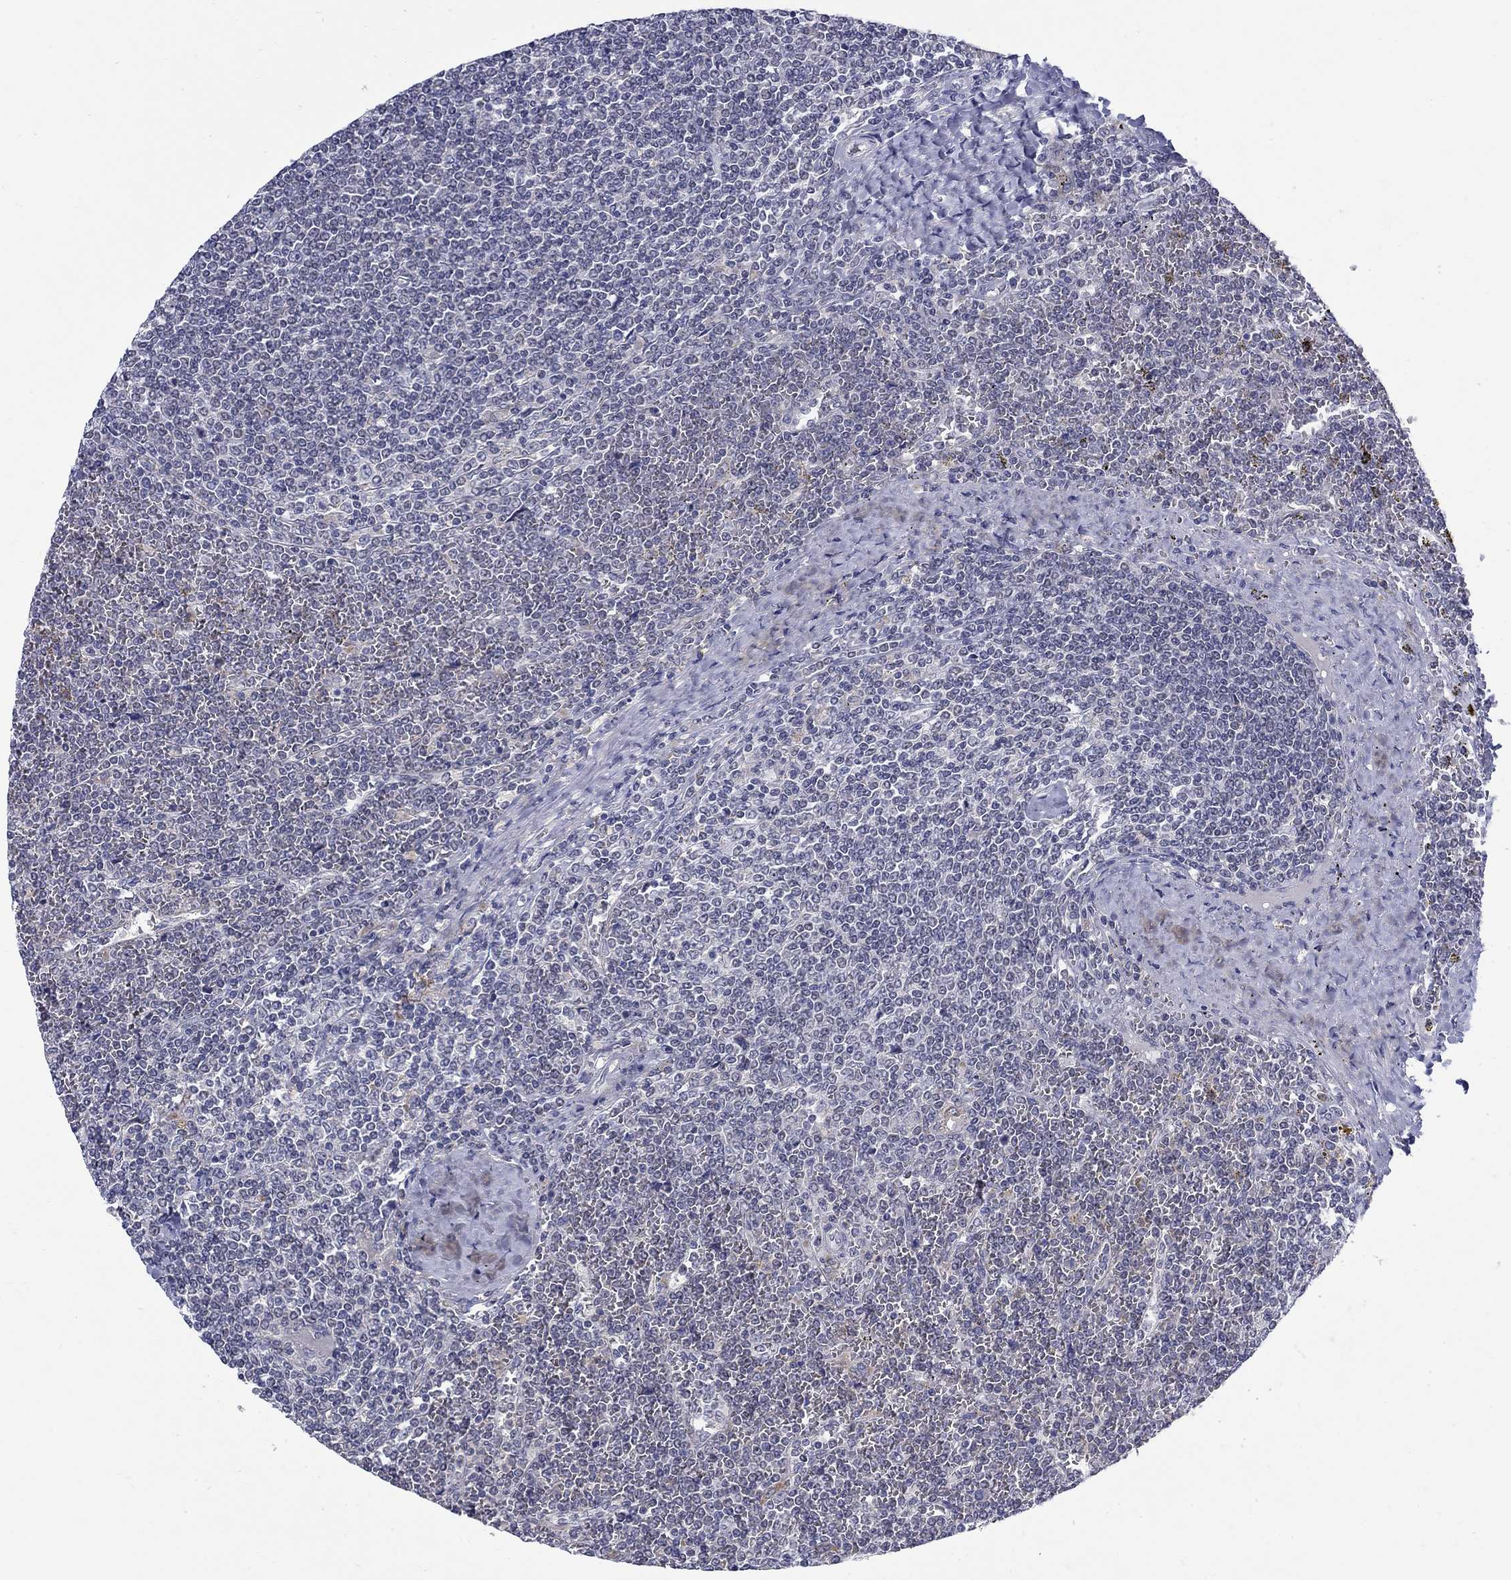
{"staining": {"intensity": "negative", "quantity": "none", "location": "none"}, "tissue": "lymphoma", "cell_type": "Tumor cells", "image_type": "cancer", "snomed": [{"axis": "morphology", "description": "Malignant lymphoma, non-Hodgkin's type, Low grade"}, {"axis": "topography", "description": "Spleen"}], "caption": "Image shows no significant protein expression in tumor cells of low-grade malignant lymphoma, non-Hodgkin's type.", "gene": "ABCA4", "patient": {"sex": "female", "age": 19}}